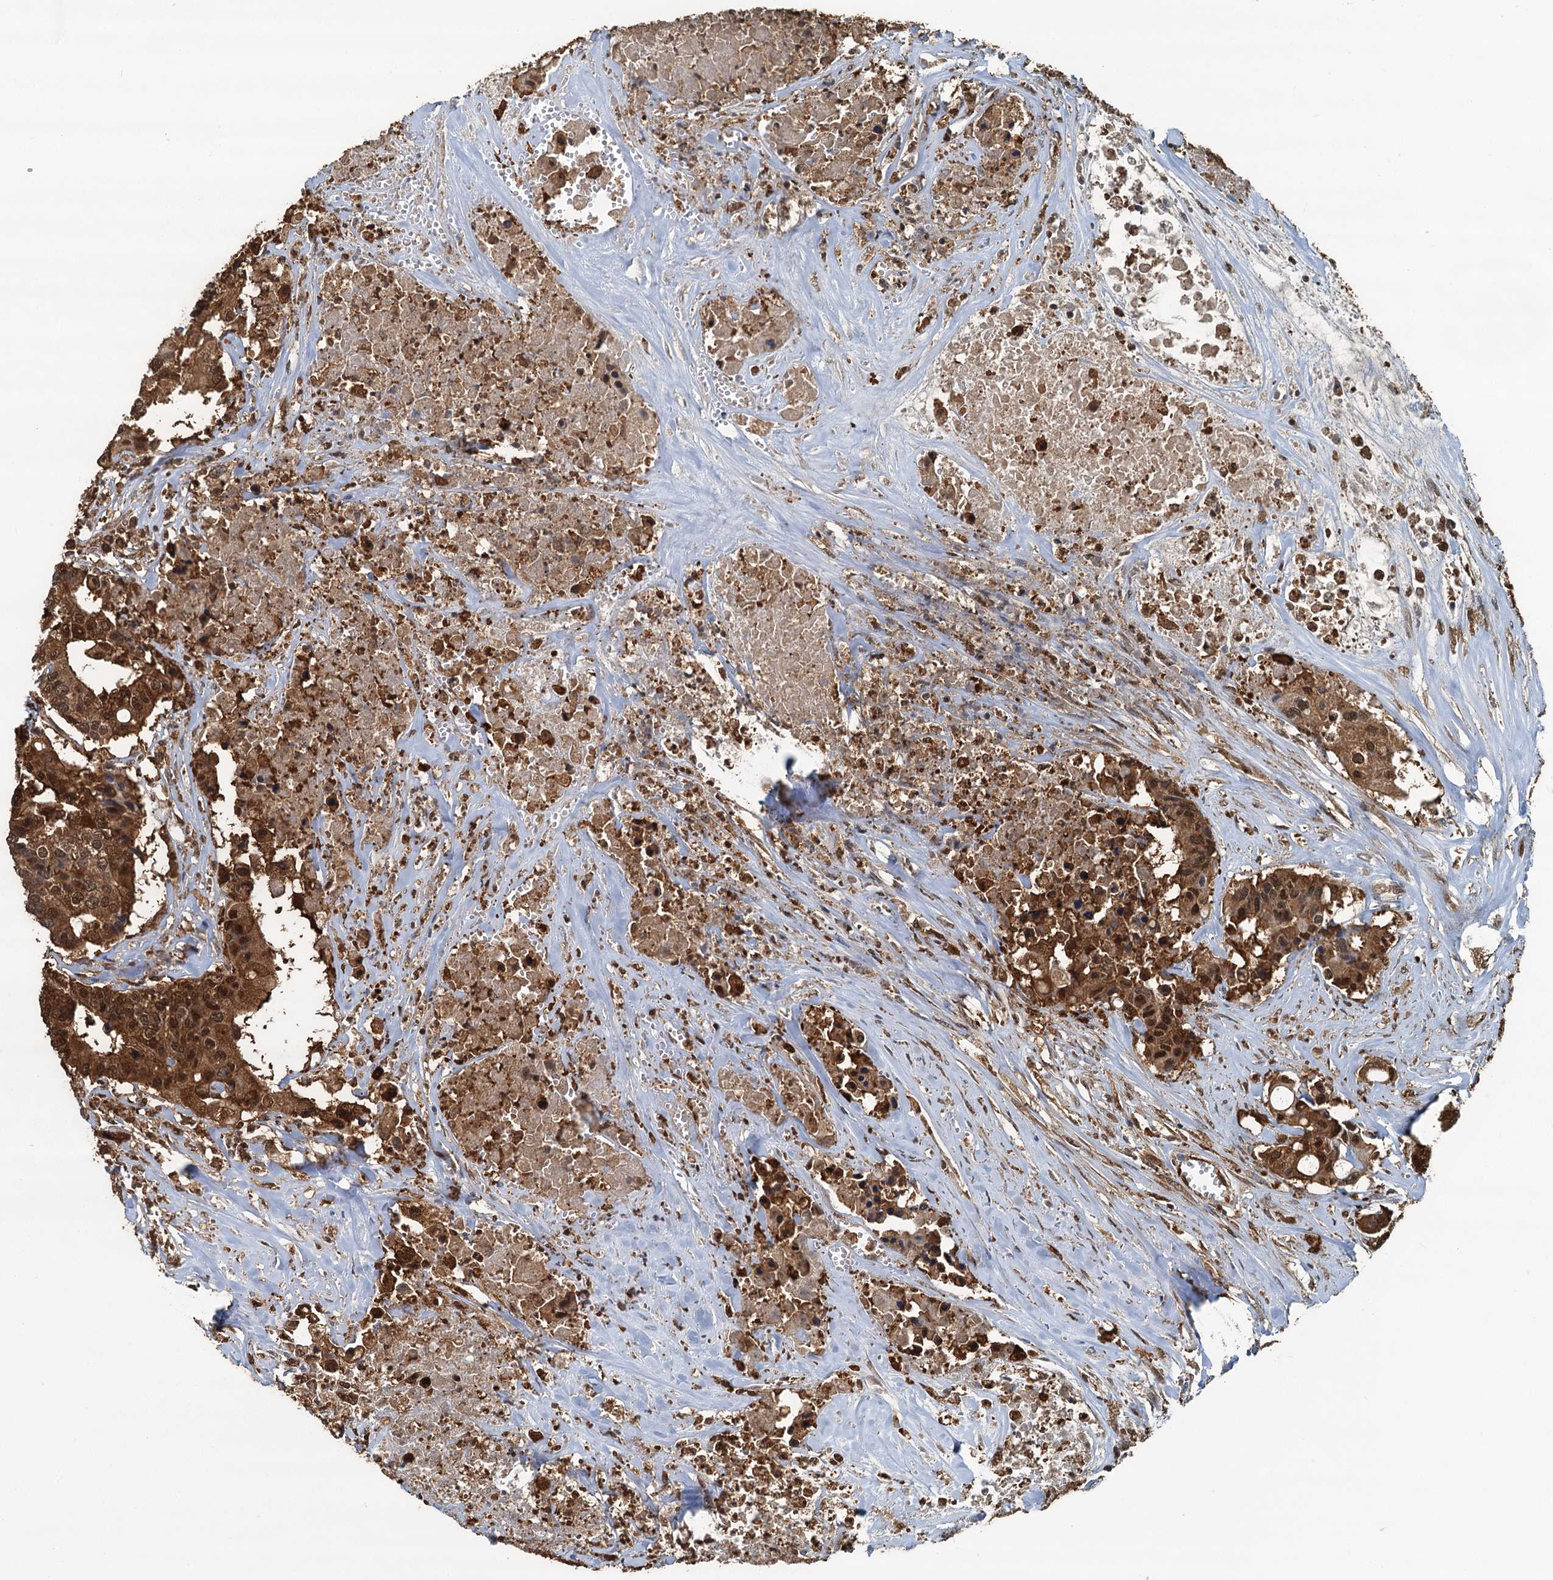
{"staining": {"intensity": "strong", "quantity": ">75%", "location": "cytoplasmic/membranous,nuclear"}, "tissue": "colorectal cancer", "cell_type": "Tumor cells", "image_type": "cancer", "snomed": [{"axis": "morphology", "description": "Adenocarcinoma, NOS"}, {"axis": "topography", "description": "Colon"}], "caption": "Tumor cells show high levels of strong cytoplasmic/membranous and nuclear positivity in approximately >75% of cells in human colorectal adenocarcinoma. (DAB (3,3'-diaminobenzidine) IHC, brown staining for protein, blue staining for nuclei).", "gene": "S100A6", "patient": {"sex": "male", "age": 77}}